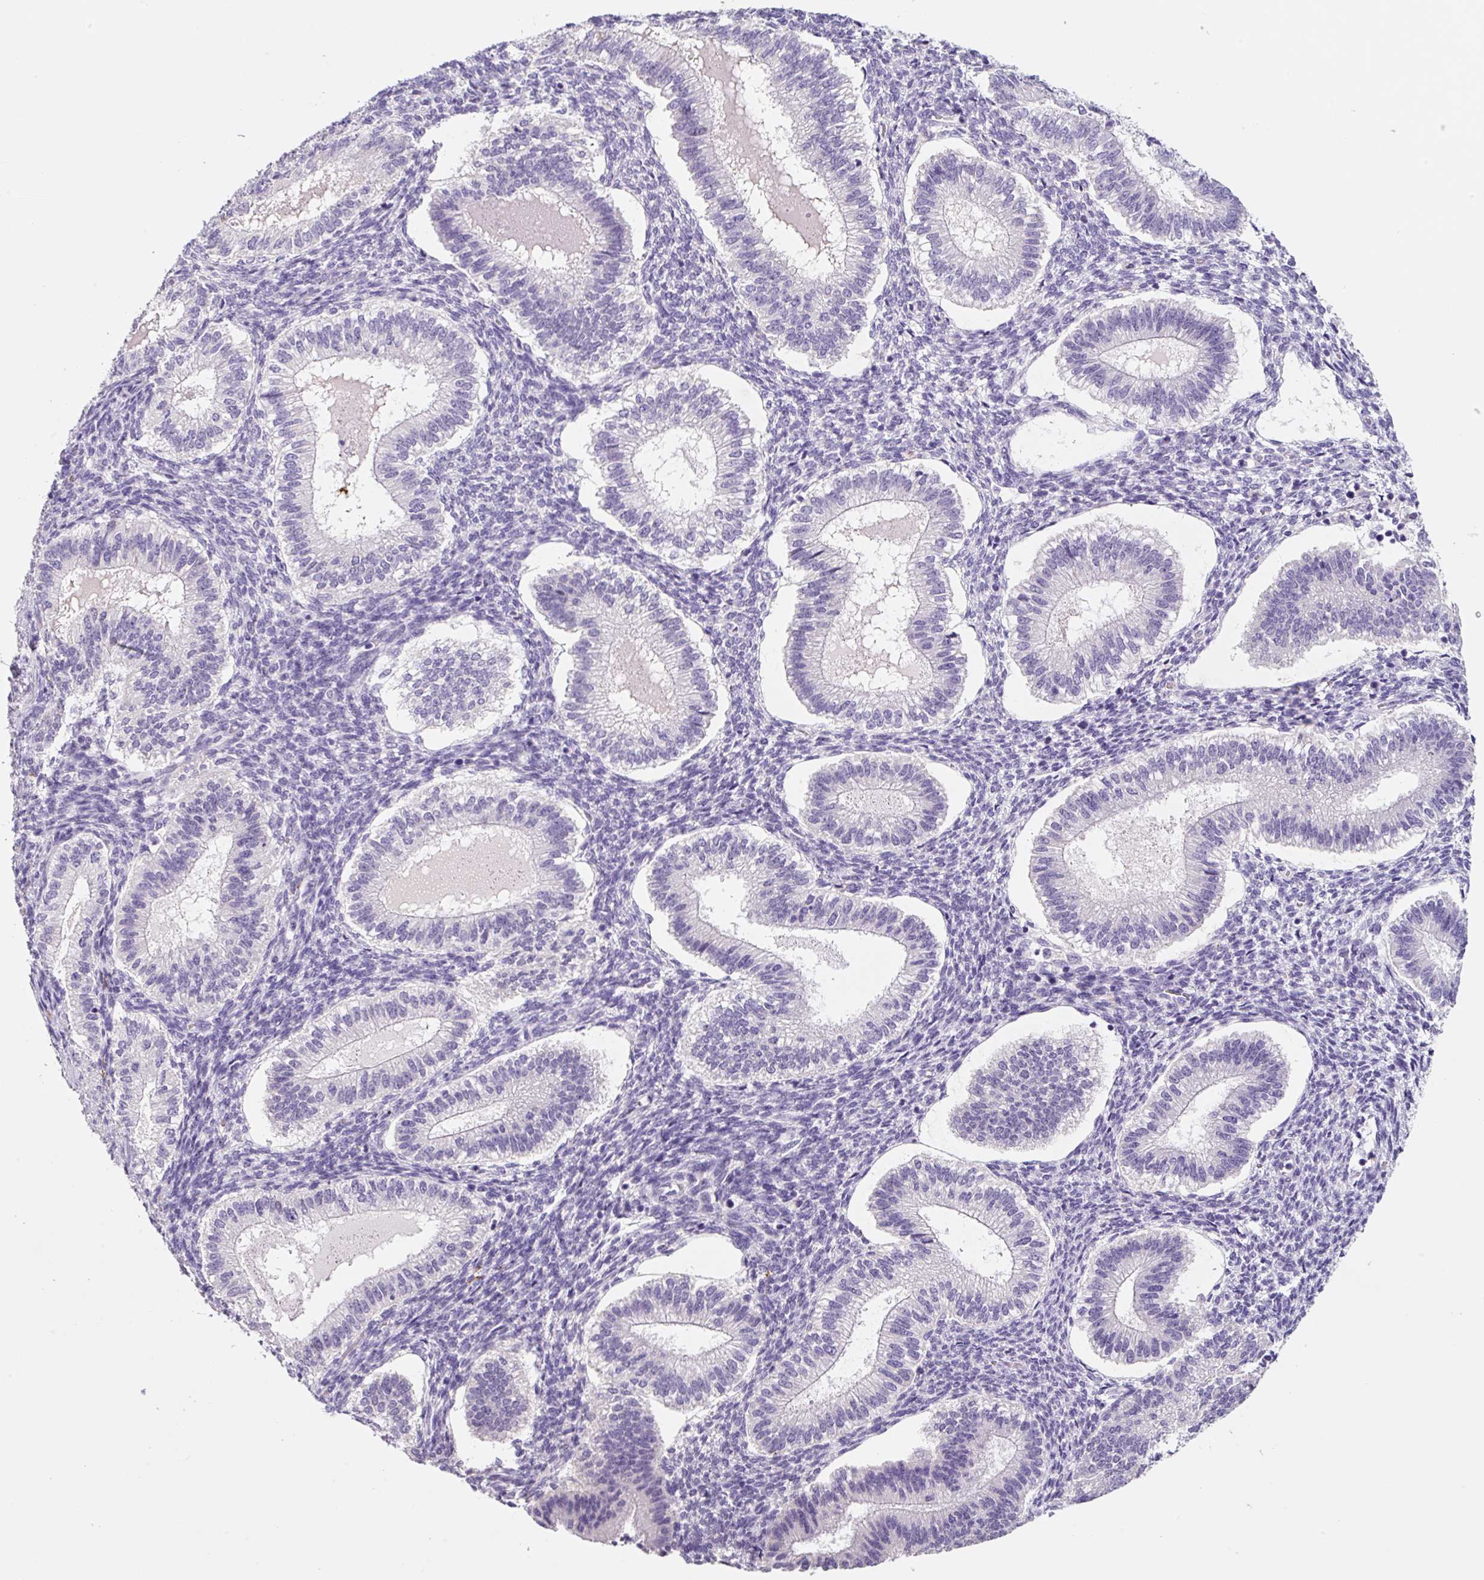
{"staining": {"intensity": "negative", "quantity": "none", "location": "none"}, "tissue": "endometrium", "cell_type": "Cells in endometrial stroma", "image_type": "normal", "snomed": [{"axis": "morphology", "description": "Normal tissue, NOS"}, {"axis": "topography", "description": "Endometrium"}], "caption": "Protein analysis of normal endometrium reveals no significant staining in cells in endometrial stroma. (Immunohistochemistry (ihc), brightfield microscopy, high magnification).", "gene": "SYP", "patient": {"sex": "female", "age": 25}}